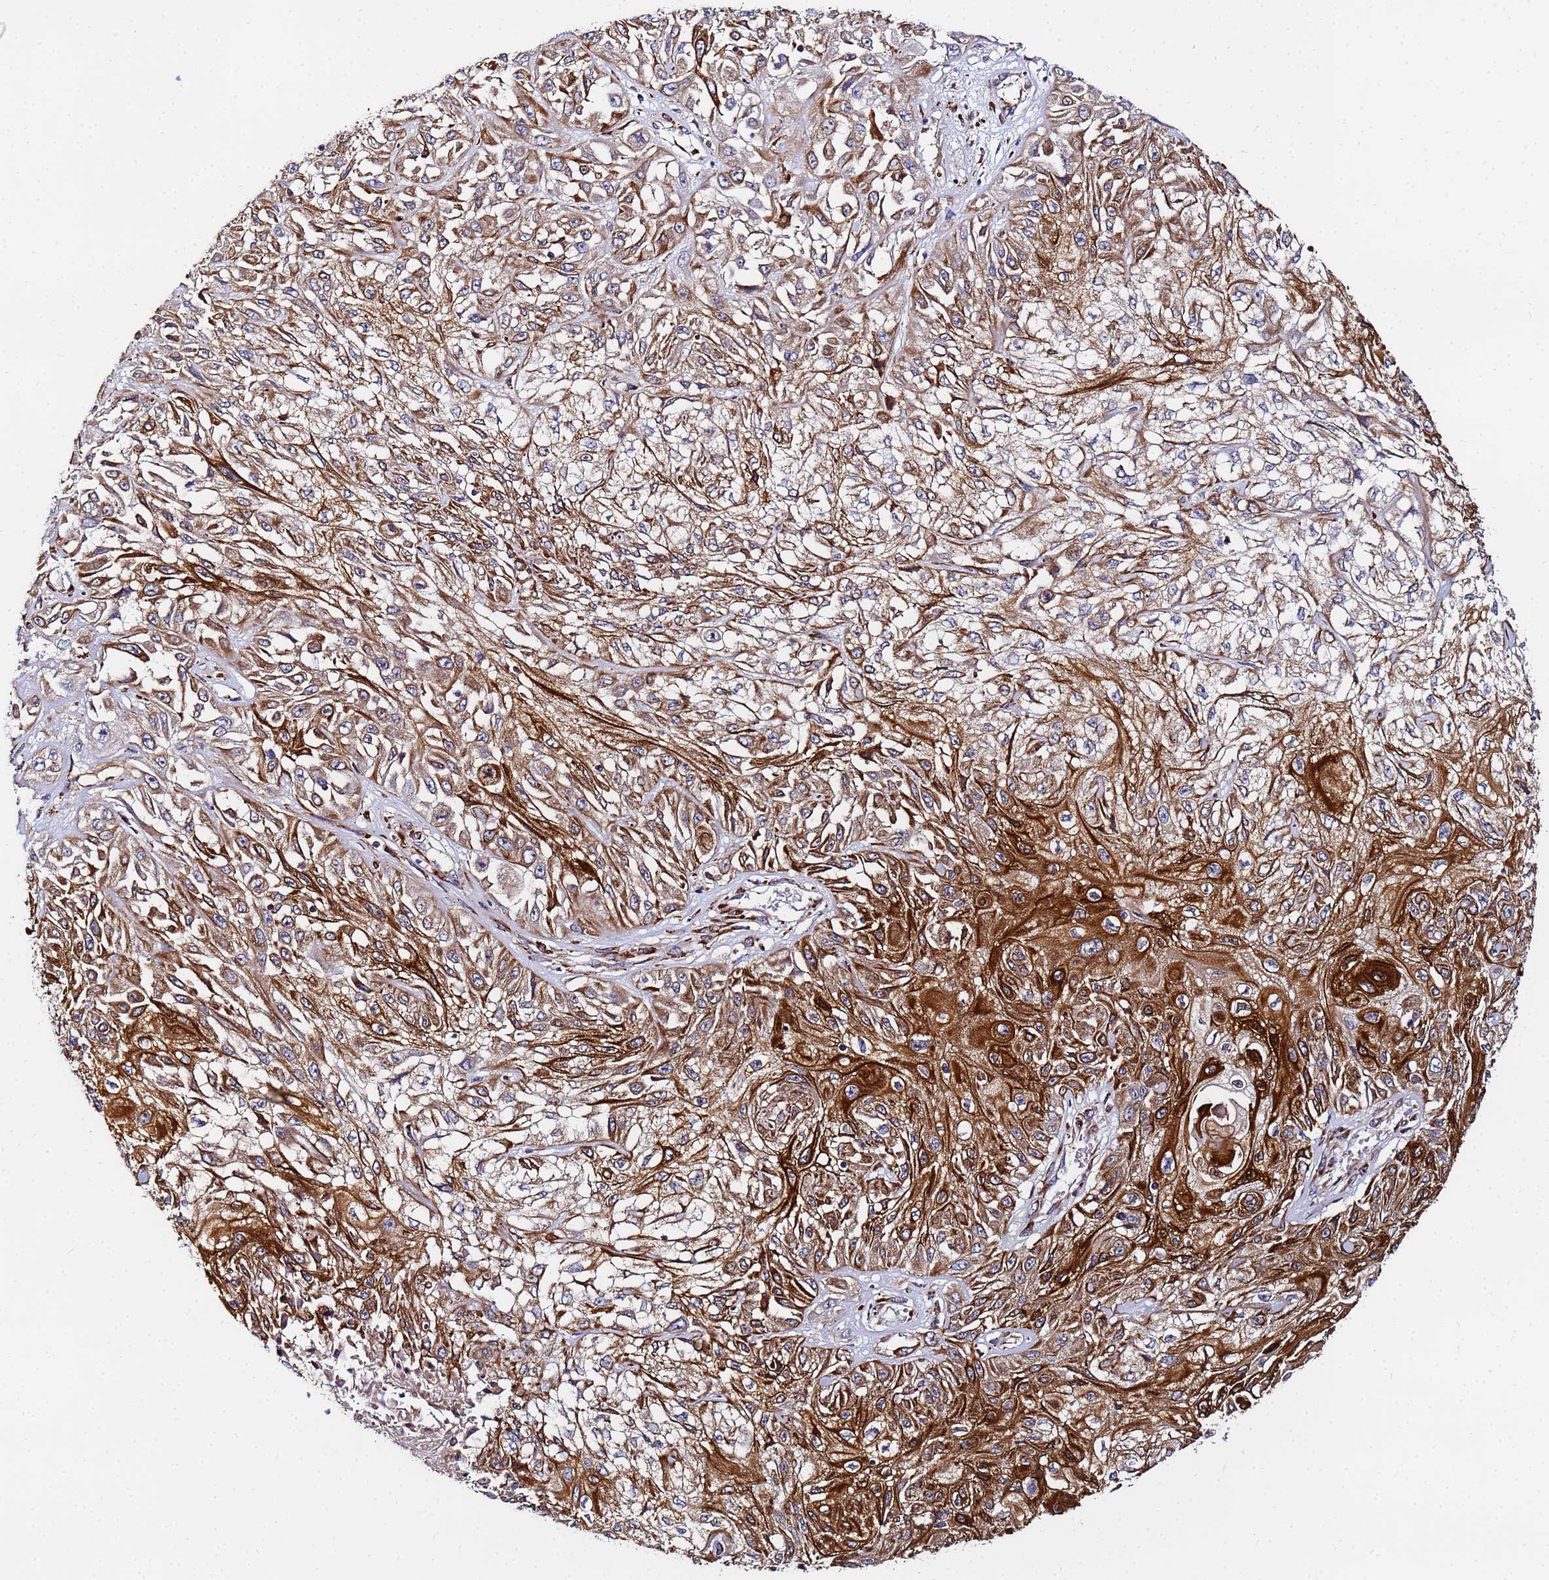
{"staining": {"intensity": "strong", "quantity": ">75%", "location": "cytoplasmic/membranous"}, "tissue": "skin cancer", "cell_type": "Tumor cells", "image_type": "cancer", "snomed": [{"axis": "morphology", "description": "Squamous cell carcinoma, NOS"}, {"axis": "morphology", "description": "Squamous cell carcinoma, metastatic, NOS"}, {"axis": "topography", "description": "Skin"}, {"axis": "topography", "description": "Lymph node"}], "caption": "Protein expression analysis of skin cancer (metastatic squamous cell carcinoma) exhibits strong cytoplasmic/membranous positivity in approximately >75% of tumor cells. (DAB IHC with brightfield microscopy, high magnification).", "gene": "POM121", "patient": {"sex": "male", "age": 75}}